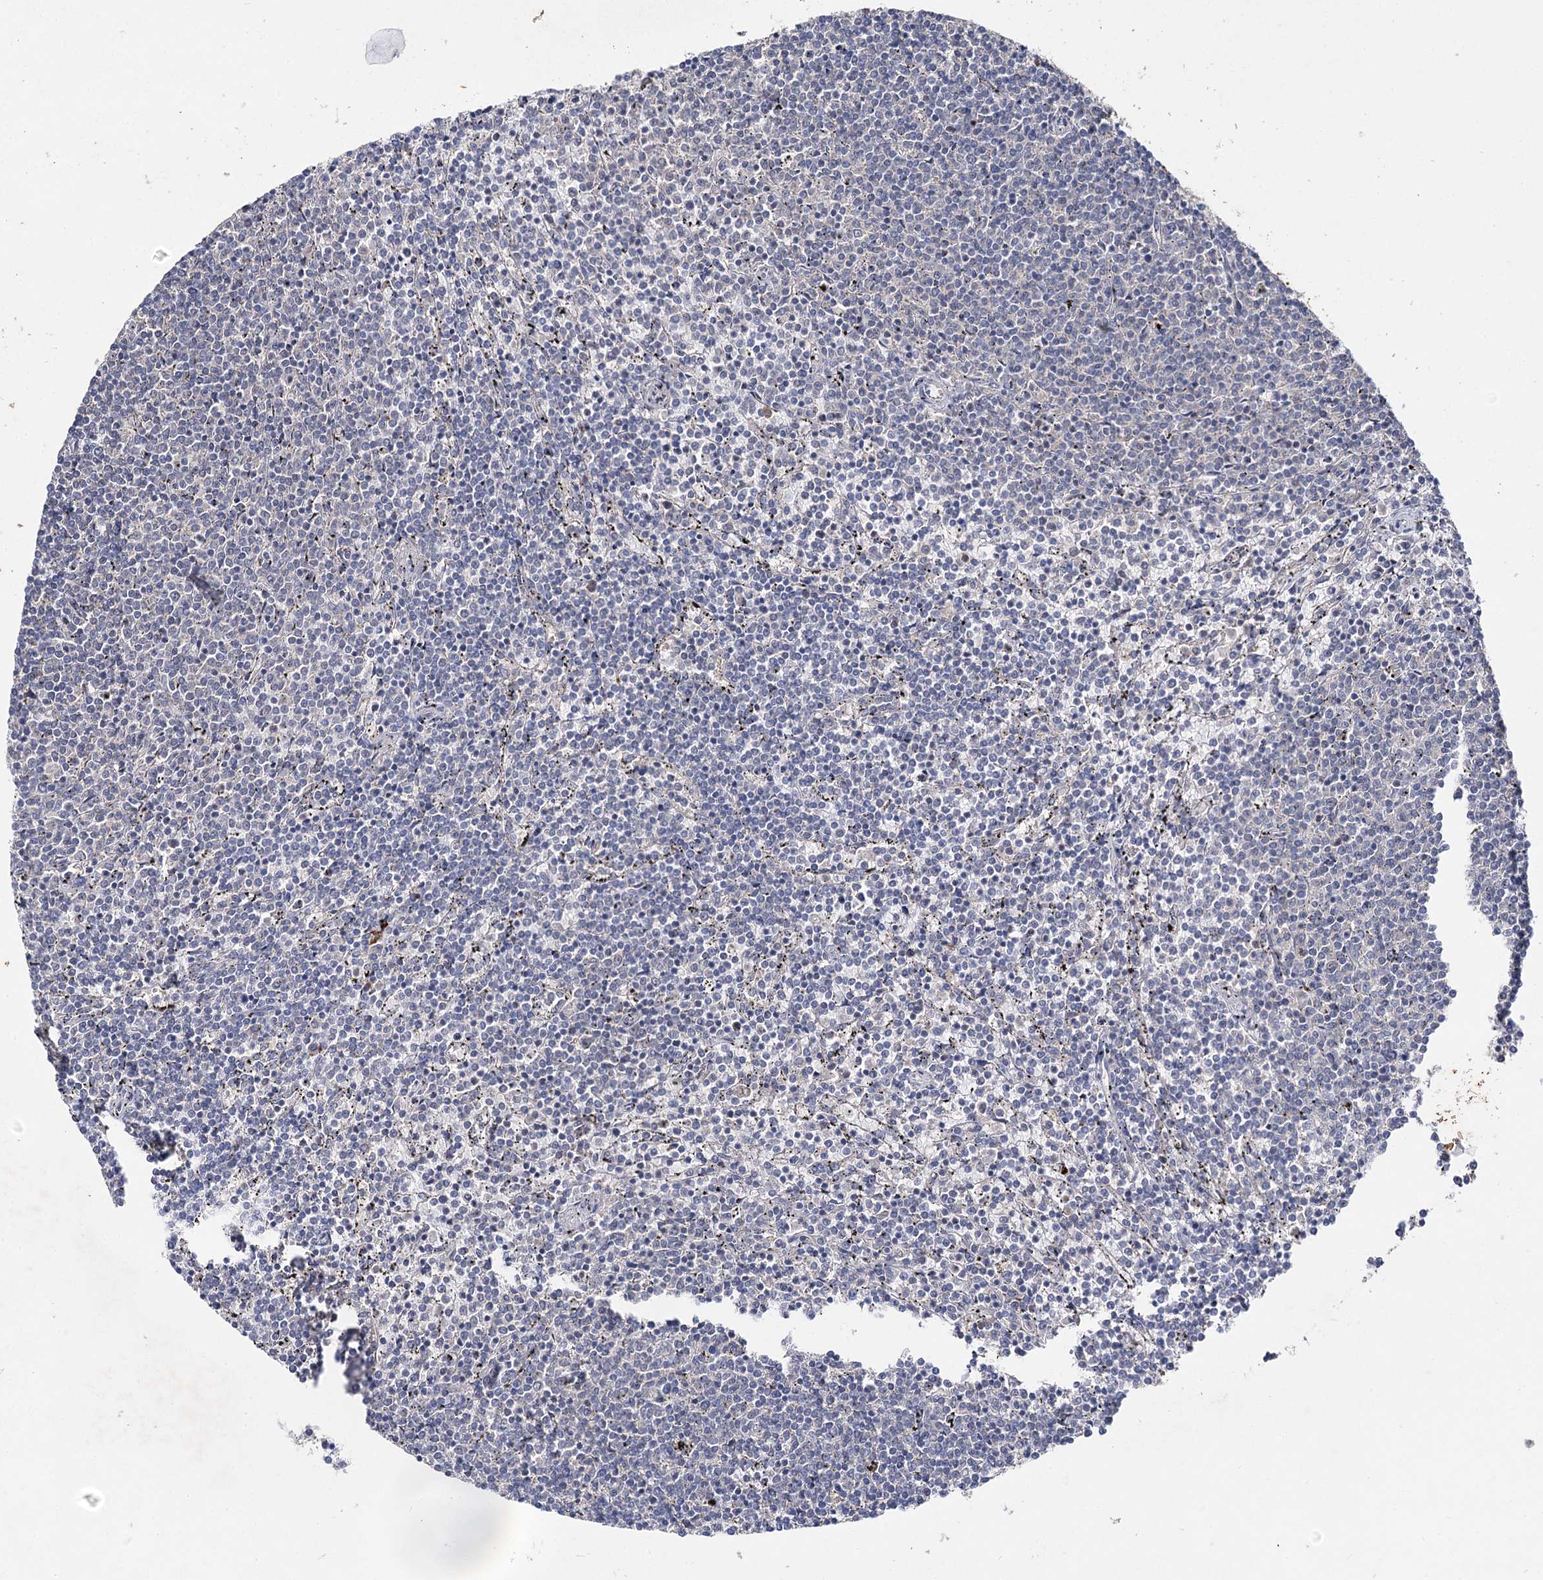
{"staining": {"intensity": "negative", "quantity": "none", "location": "none"}, "tissue": "lymphoma", "cell_type": "Tumor cells", "image_type": "cancer", "snomed": [{"axis": "morphology", "description": "Malignant lymphoma, non-Hodgkin's type, Low grade"}, {"axis": "topography", "description": "Spleen"}], "caption": "Immunohistochemistry (IHC) histopathology image of lymphoma stained for a protein (brown), which exhibits no staining in tumor cells.", "gene": "IL1RAP", "patient": {"sex": "female", "age": 50}}